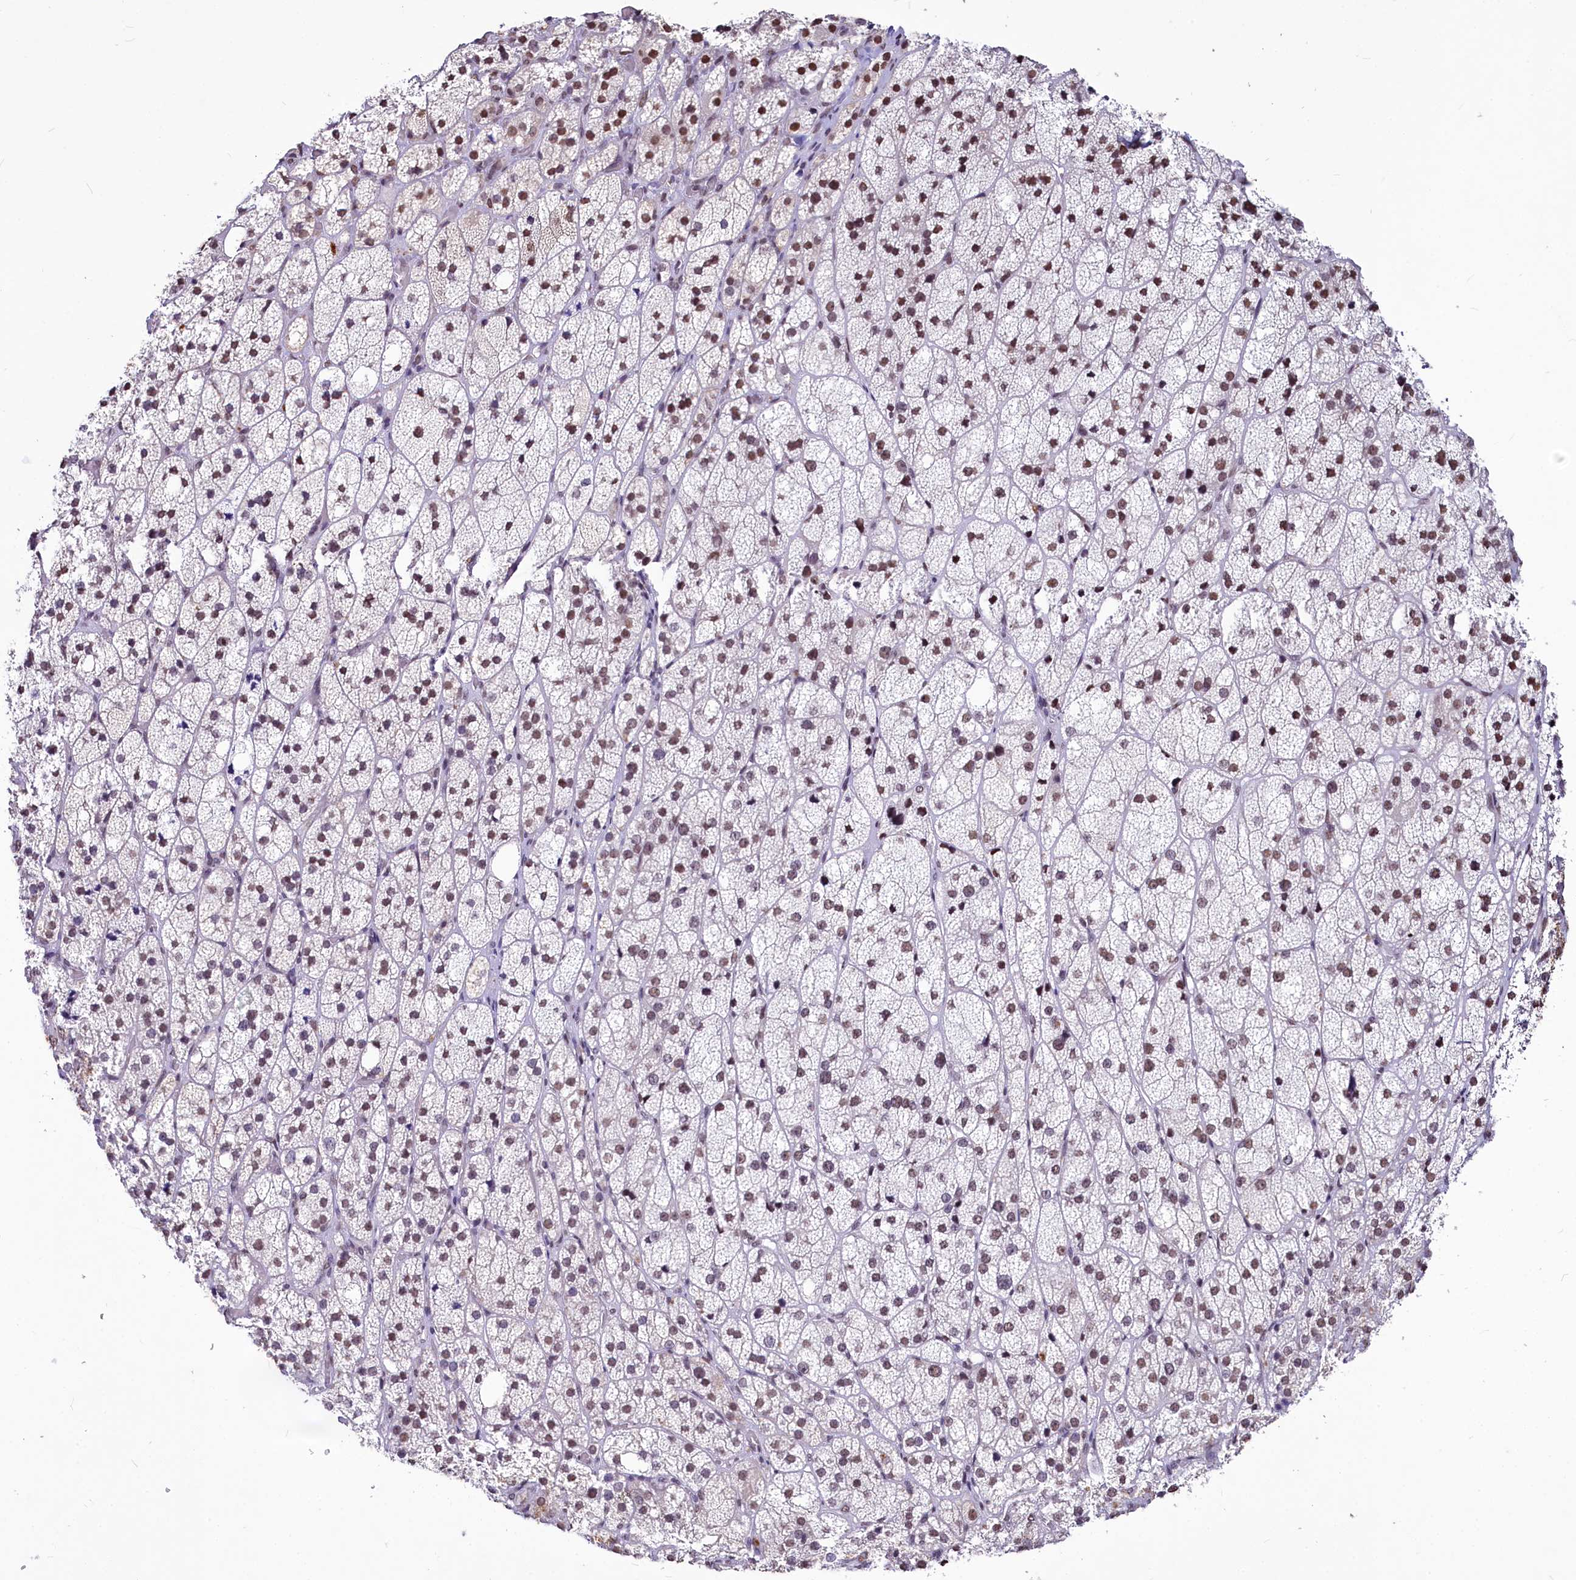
{"staining": {"intensity": "moderate", "quantity": ">75%", "location": "nuclear"}, "tissue": "adrenal gland", "cell_type": "Glandular cells", "image_type": "normal", "snomed": [{"axis": "morphology", "description": "Normal tissue, NOS"}, {"axis": "topography", "description": "Adrenal gland"}], "caption": "IHC histopathology image of unremarkable adrenal gland: adrenal gland stained using IHC shows medium levels of moderate protein expression localized specifically in the nuclear of glandular cells, appearing as a nuclear brown color.", "gene": "PARPBP", "patient": {"sex": "male", "age": 61}}